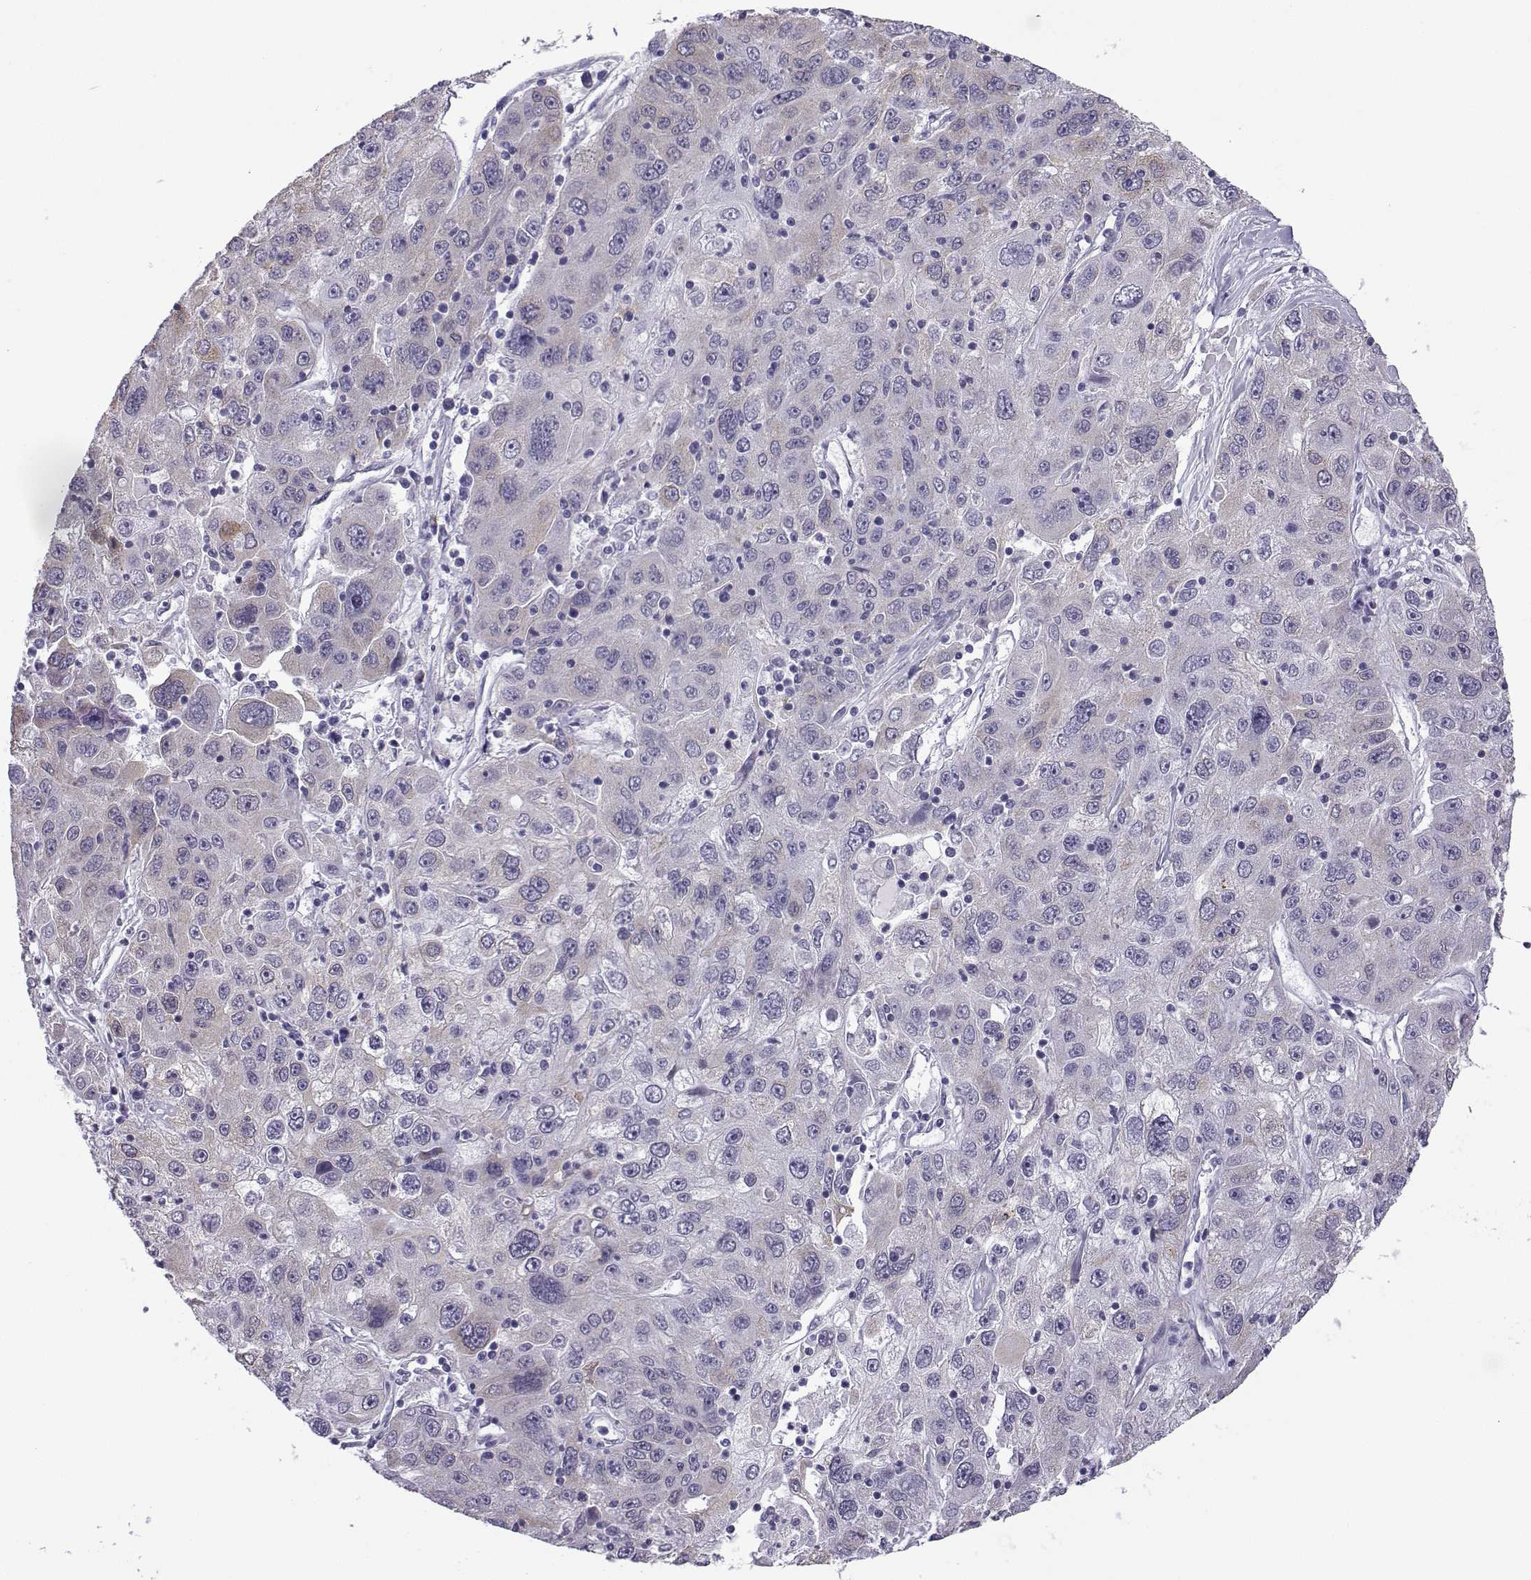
{"staining": {"intensity": "weak", "quantity": "<25%", "location": "cytoplasmic/membranous"}, "tissue": "stomach cancer", "cell_type": "Tumor cells", "image_type": "cancer", "snomed": [{"axis": "morphology", "description": "Adenocarcinoma, NOS"}, {"axis": "topography", "description": "Stomach"}], "caption": "Immunohistochemistry image of human adenocarcinoma (stomach) stained for a protein (brown), which demonstrates no expression in tumor cells.", "gene": "MRGBP", "patient": {"sex": "male", "age": 56}}